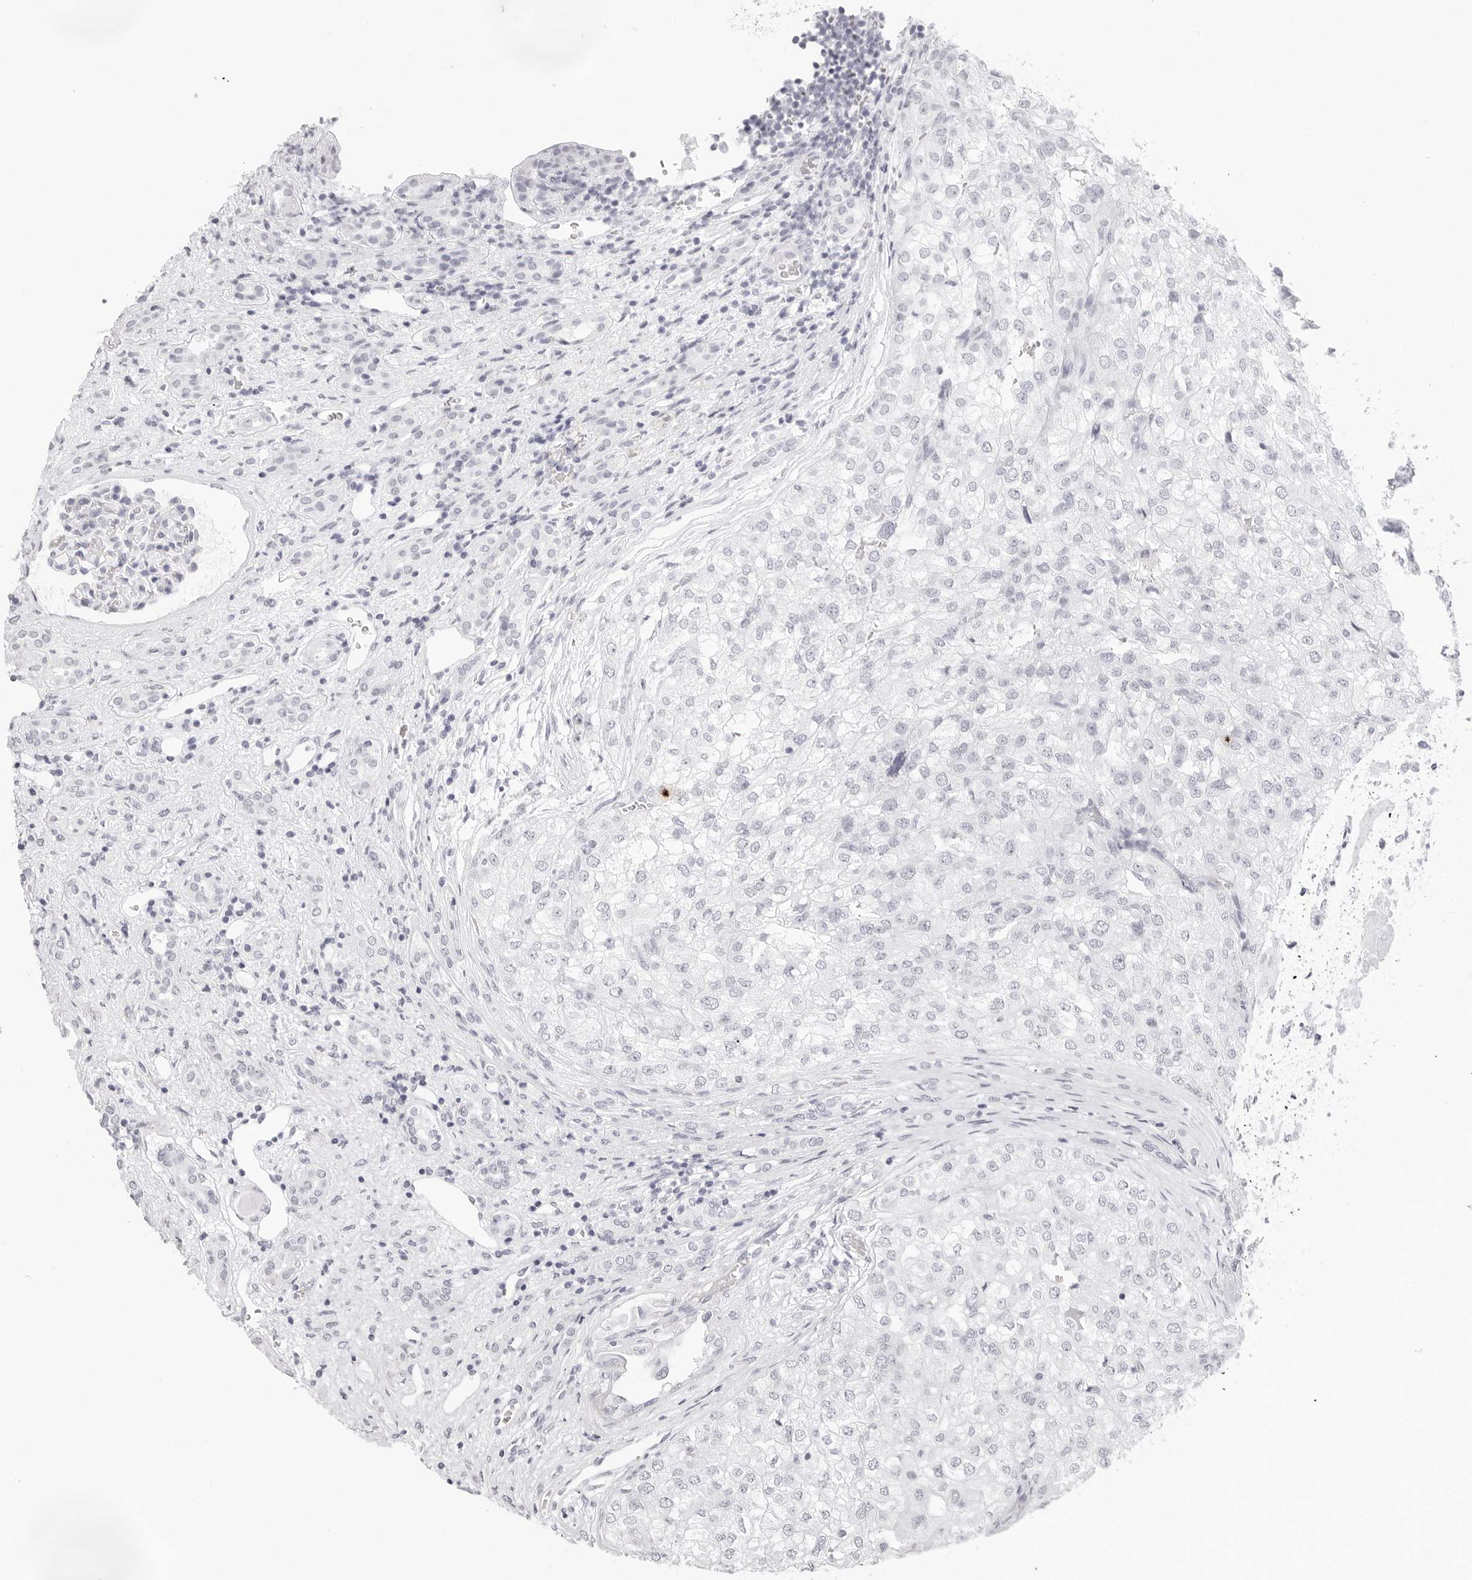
{"staining": {"intensity": "negative", "quantity": "none", "location": "none"}, "tissue": "renal cancer", "cell_type": "Tumor cells", "image_type": "cancer", "snomed": [{"axis": "morphology", "description": "Adenocarcinoma, NOS"}, {"axis": "topography", "description": "Kidney"}], "caption": "IHC of renal adenocarcinoma reveals no staining in tumor cells.", "gene": "CST5", "patient": {"sex": "female", "age": 54}}